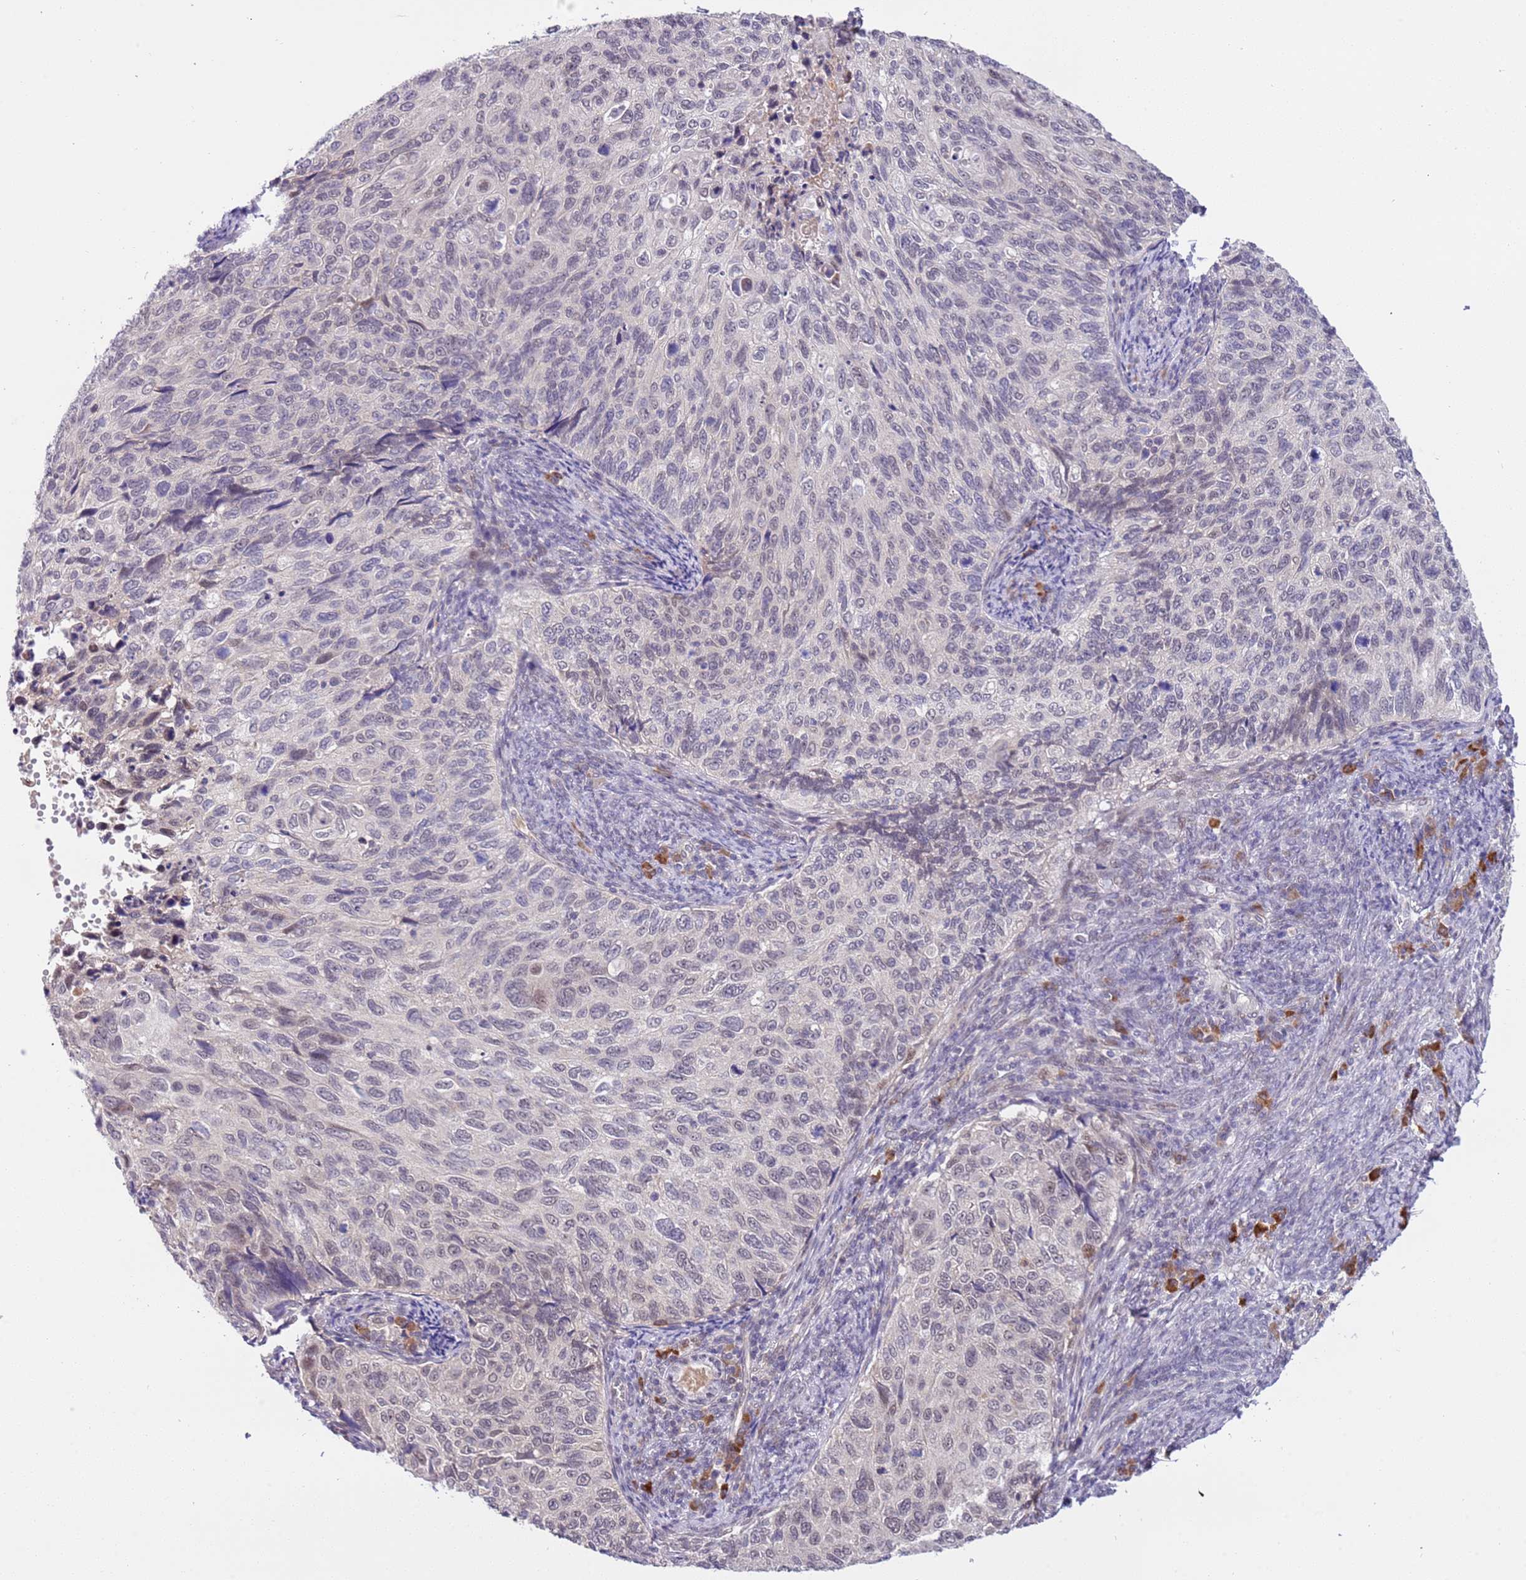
{"staining": {"intensity": "weak", "quantity": "<25%", "location": "nuclear"}, "tissue": "cervical cancer", "cell_type": "Tumor cells", "image_type": "cancer", "snomed": [{"axis": "morphology", "description": "Squamous cell carcinoma, NOS"}, {"axis": "topography", "description": "Cervix"}], "caption": "DAB immunohistochemical staining of human squamous cell carcinoma (cervical) exhibits no significant positivity in tumor cells.", "gene": "MAGEF1", "patient": {"sex": "female", "age": 70}}